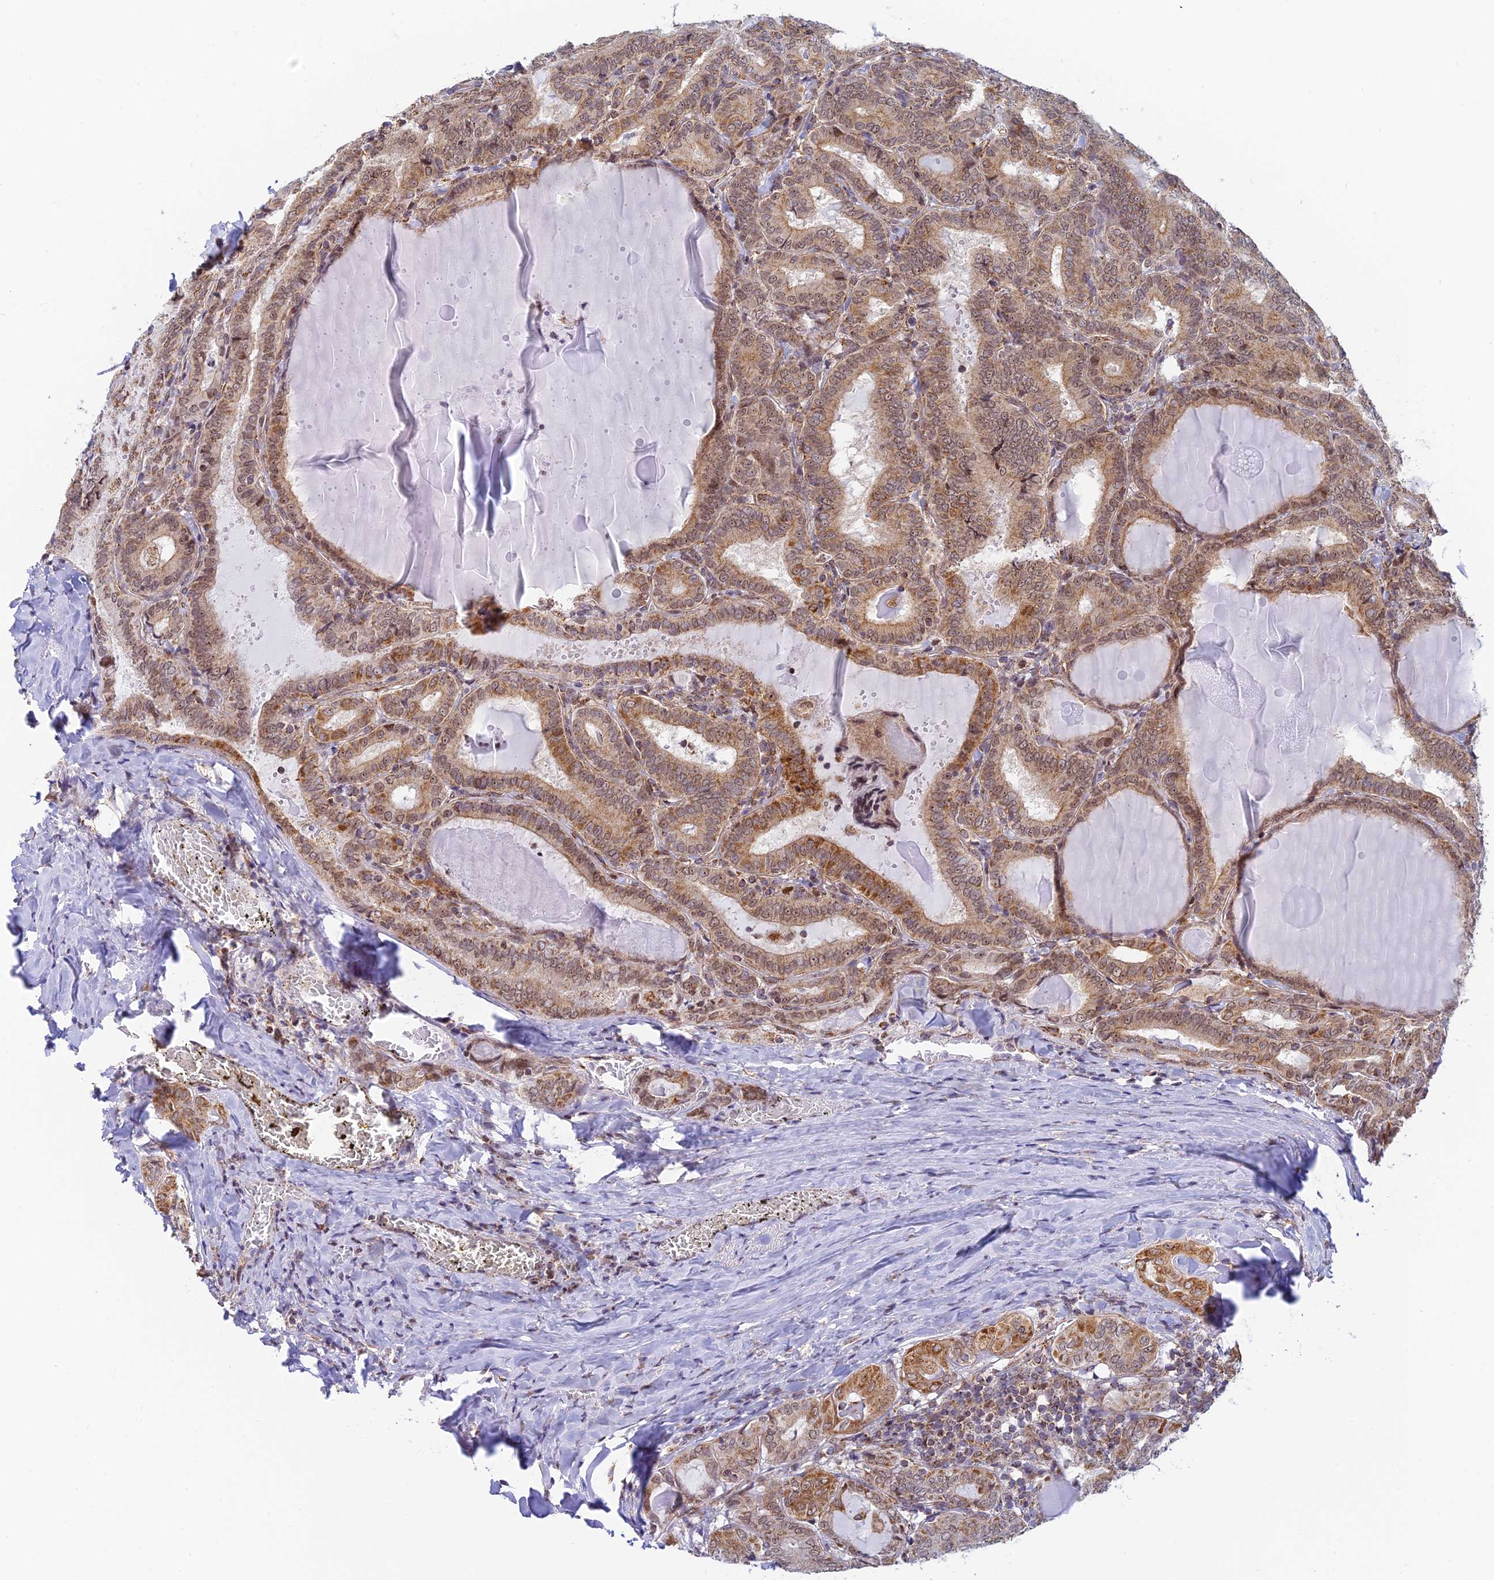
{"staining": {"intensity": "moderate", "quantity": ">75%", "location": "cytoplasmic/membranous,nuclear"}, "tissue": "thyroid cancer", "cell_type": "Tumor cells", "image_type": "cancer", "snomed": [{"axis": "morphology", "description": "Papillary adenocarcinoma, NOS"}, {"axis": "topography", "description": "Thyroid gland"}], "caption": "High-power microscopy captured an immunohistochemistry image of thyroid cancer (papillary adenocarcinoma), revealing moderate cytoplasmic/membranous and nuclear staining in about >75% of tumor cells.", "gene": "HOOK2", "patient": {"sex": "female", "age": 72}}